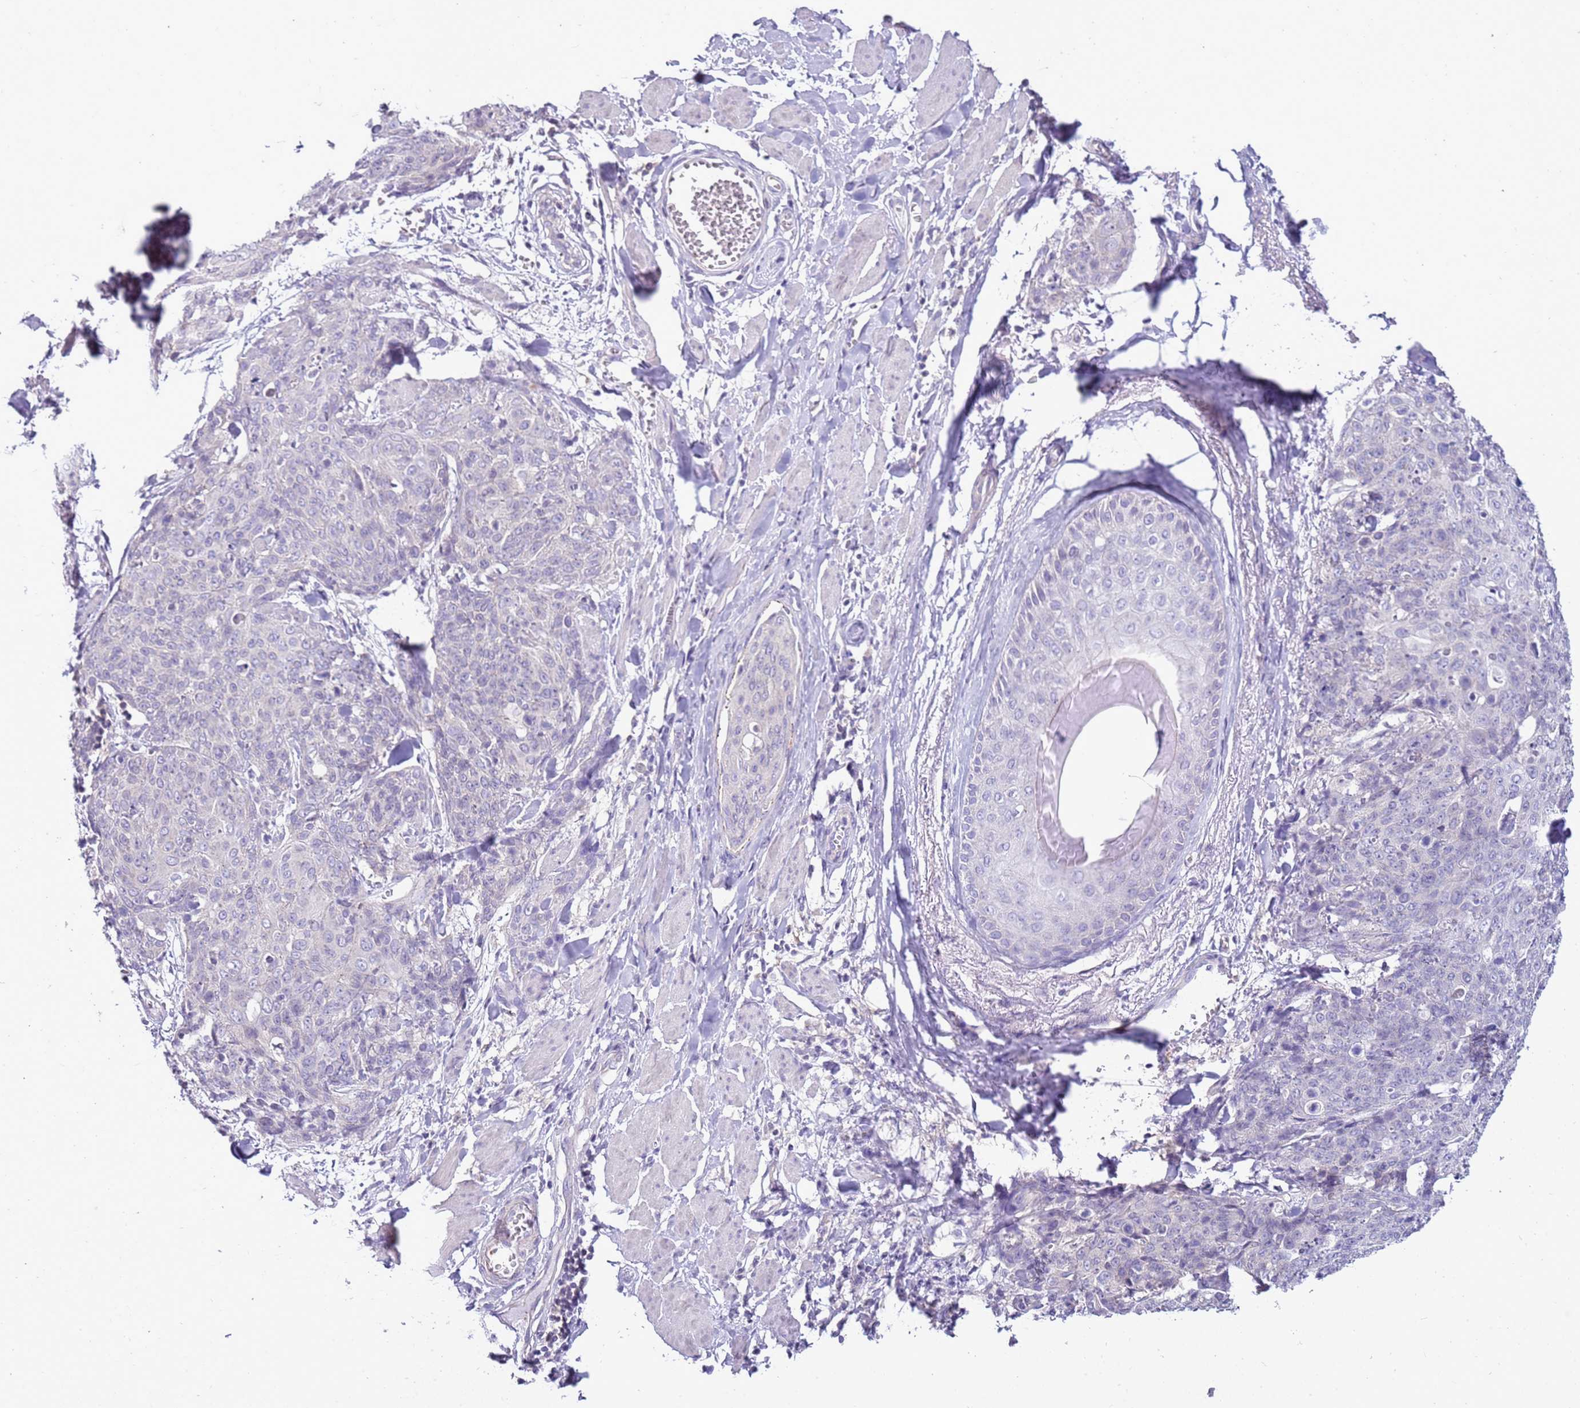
{"staining": {"intensity": "negative", "quantity": "none", "location": "none"}, "tissue": "skin cancer", "cell_type": "Tumor cells", "image_type": "cancer", "snomed": [{"axis": "morphology", "description": "Squamous cell carcinoma, NOS"}, {"axis": "topography", "description": "Skin"}, {"axis": "topography", "description": "Vulva"}], "caption": "A micrograph of human squamous cell carcinoma (skin) is negative for staining in tumor cells.", "gene": "CAPN7", "patient": {"sex": "female", "age": 85}}